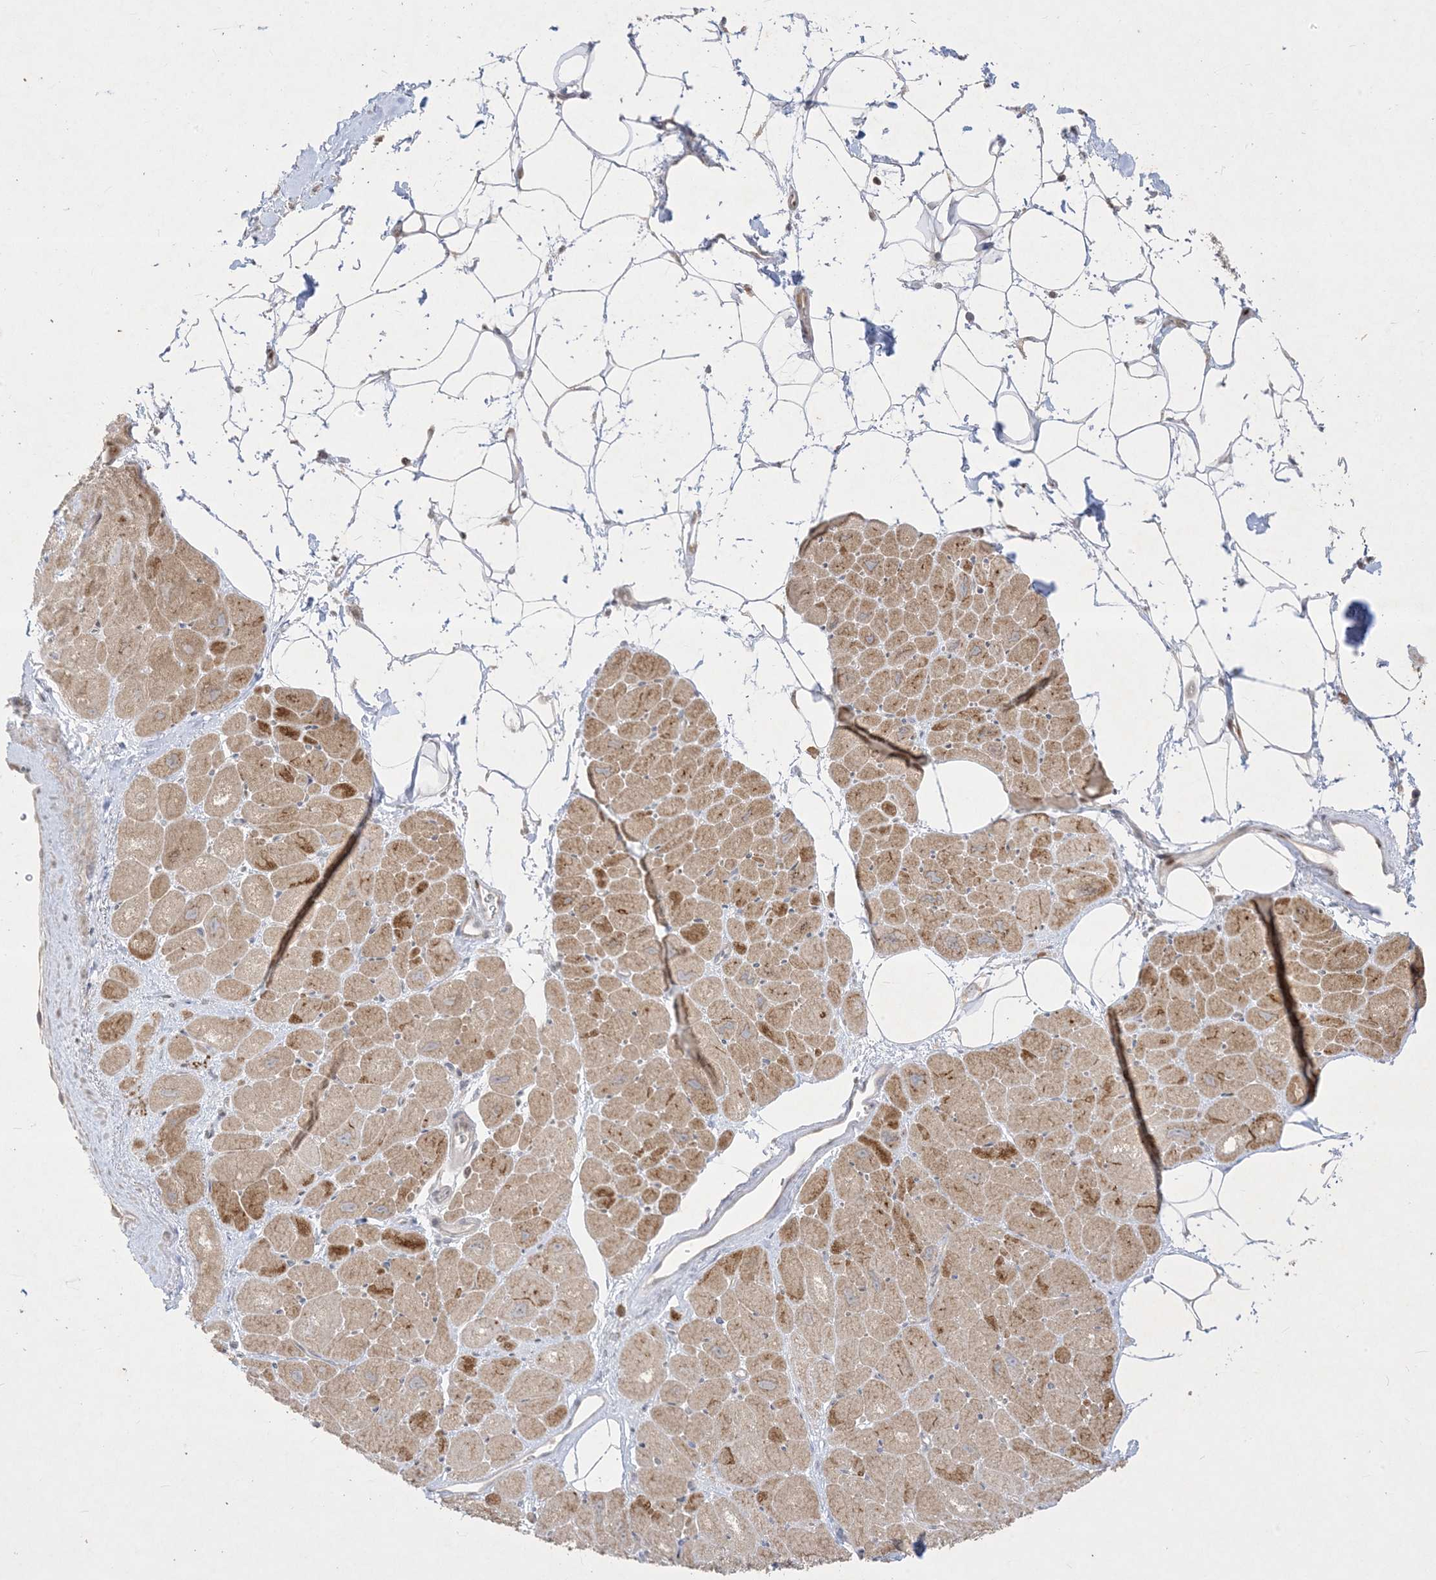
{"staining": {"intensity": "moderate", "quantity": "25%-75%", "location": "cytoplasmic/membranous"}, "tissue": "heart muscle", "cell_type": "Cardiomyocytes", "image_type": "normal", "snomed": [{"axis": "morphology", "description": "Normal tissue, NOS"}, {"axis": "topography", "description": "Heart"}], "caption": "An image of human heart muscle stained for a protein exhibits moderate cytoplasmic/membranous brown staining in cardiomyocytes. The staining was performed using DAB to visualize the protein expression in brown, while the nuclei were stained in blue with hematoxylin (Magnification: 20x).", "gene": "BHLHE40", "patient": {"sex": "male", "age": 50}}